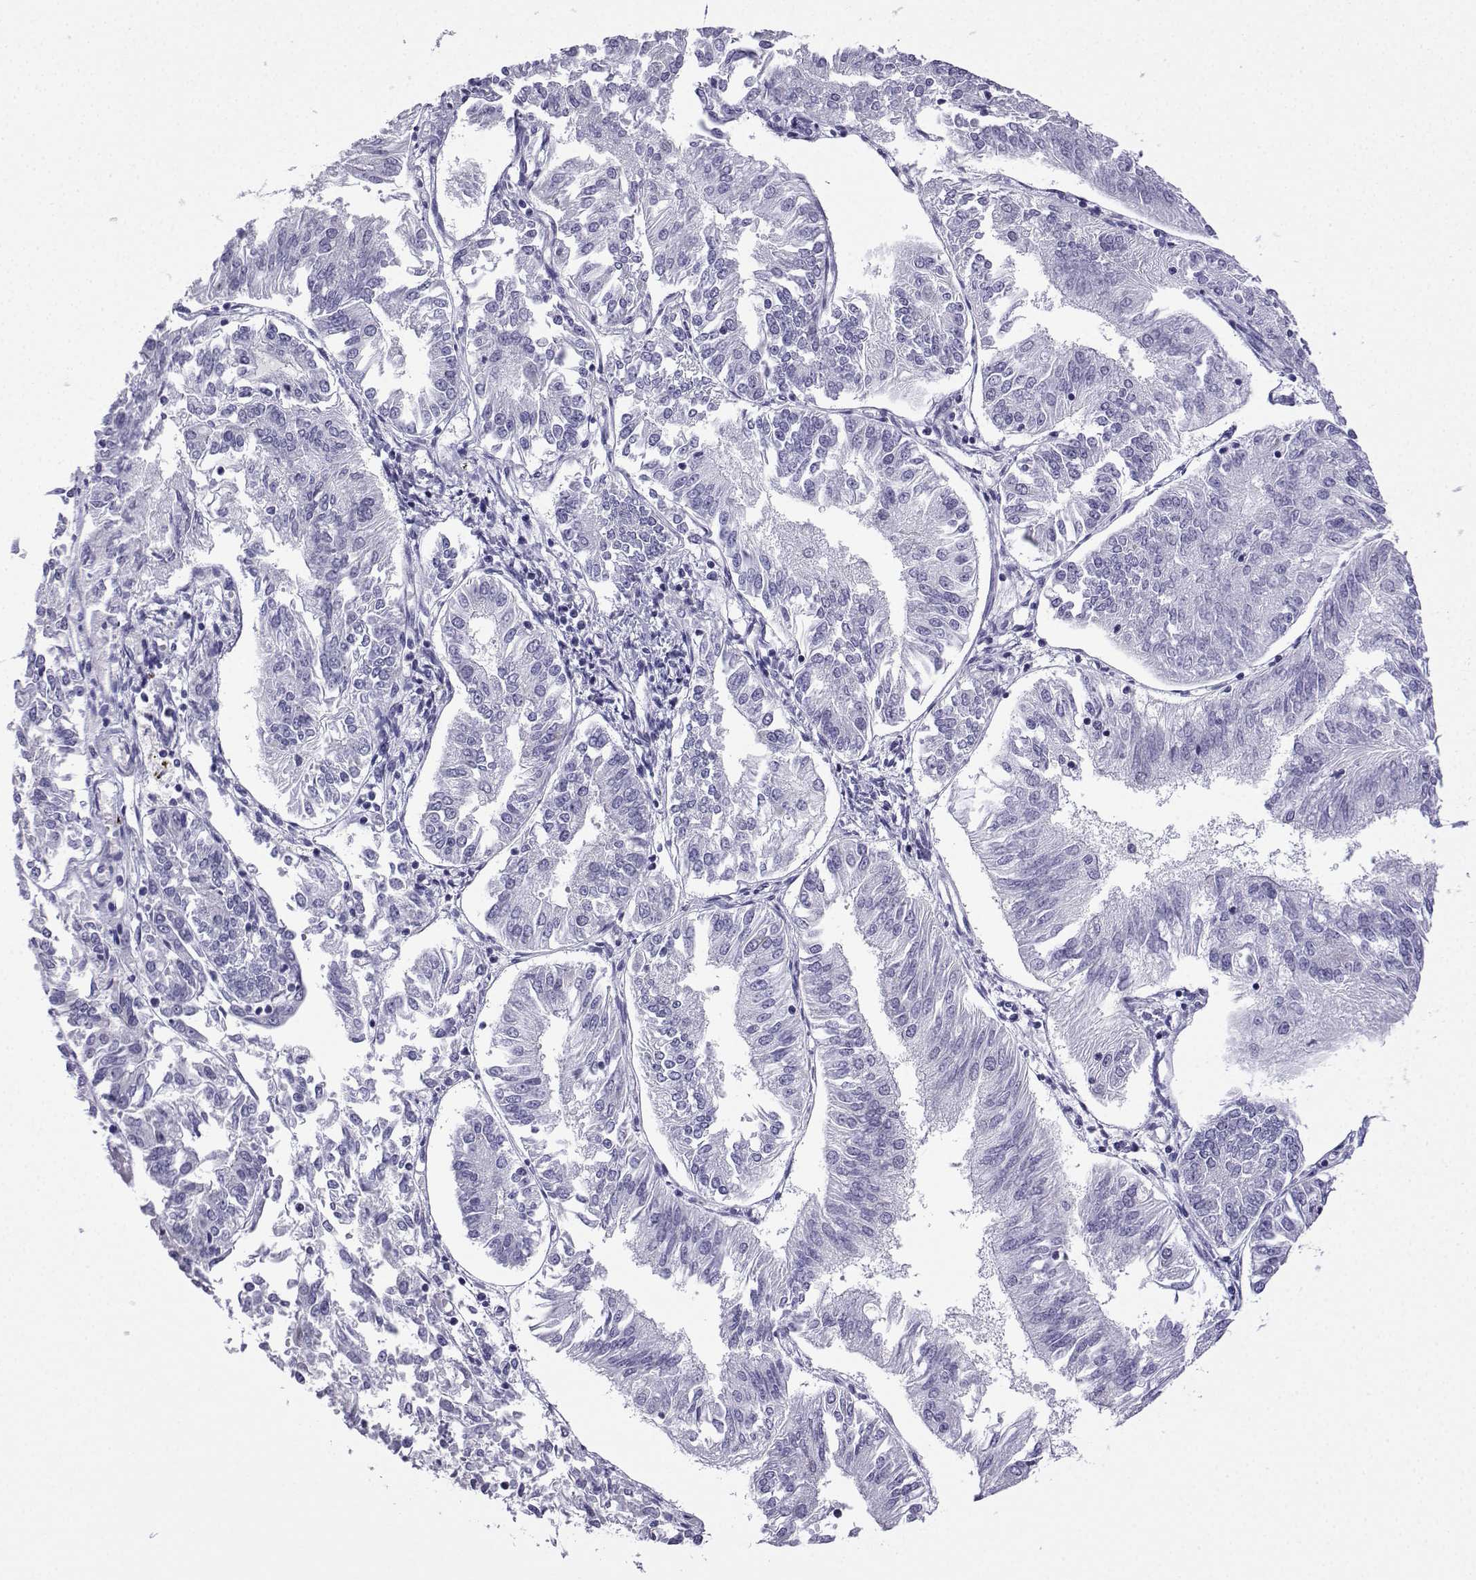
{"staining": {"intensity": "negative", "quantity": "none", "location": "none"}, "tissue": "endometrial cancer", "cell_type": "Tumor cells", "image_type": "cancer", "snomed": [{"axis": "morphology", "description": "Adenocarcinoma, NOS"}, {"axis": "topography", "description": "Endometrium"}], "caption": "Immunohistochemistry (IHC) photomicrograph of neoplastic tissue: human endometrial adenocarcinoma stained with DAB (3,3'-diaminobenzidine) shows no significant protein staining in tumor cells.", "gene": "ACRBP", "patient": {"sex": "female", "age": 58}}